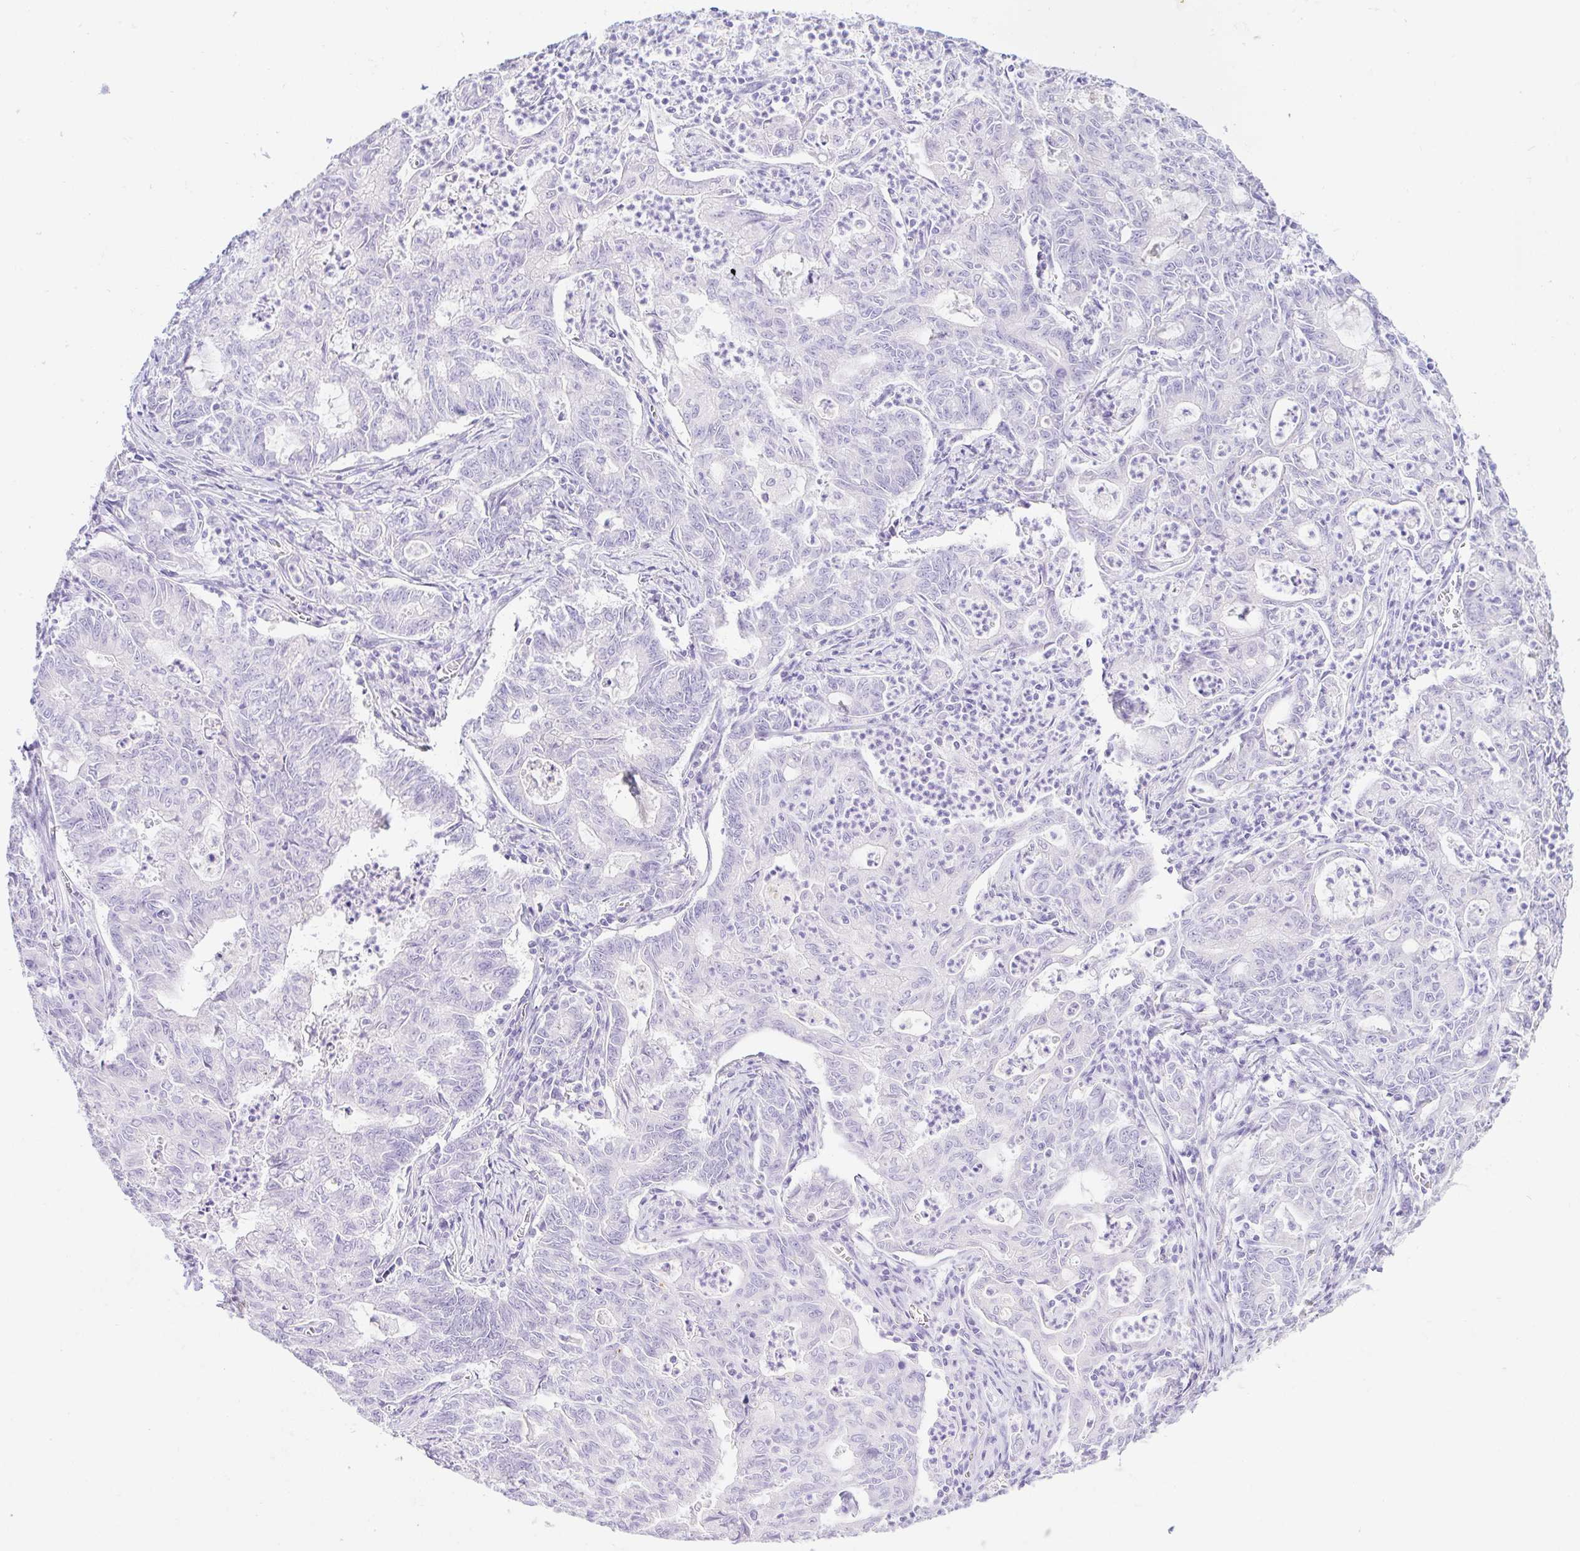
{"staining": {"intensity": "negative", "quantity": "none", "location": "none"}, "tissue": "stomach cancer", "cell_type": "Tumor cells", "image_type": "cancer", "snomed": [{"axis": "morphology", "description": "Adenocarcinoma, NOS"}, {"axis": "topography", "description": "Stomach, upper"}], "caption": "DAB immunohistochemical staining of human adenocarcinoma (stomach) exhibits no significant expression in tumor cells.", "gene": "PAX8", "patient": {"sex": "female", "age": 79}}